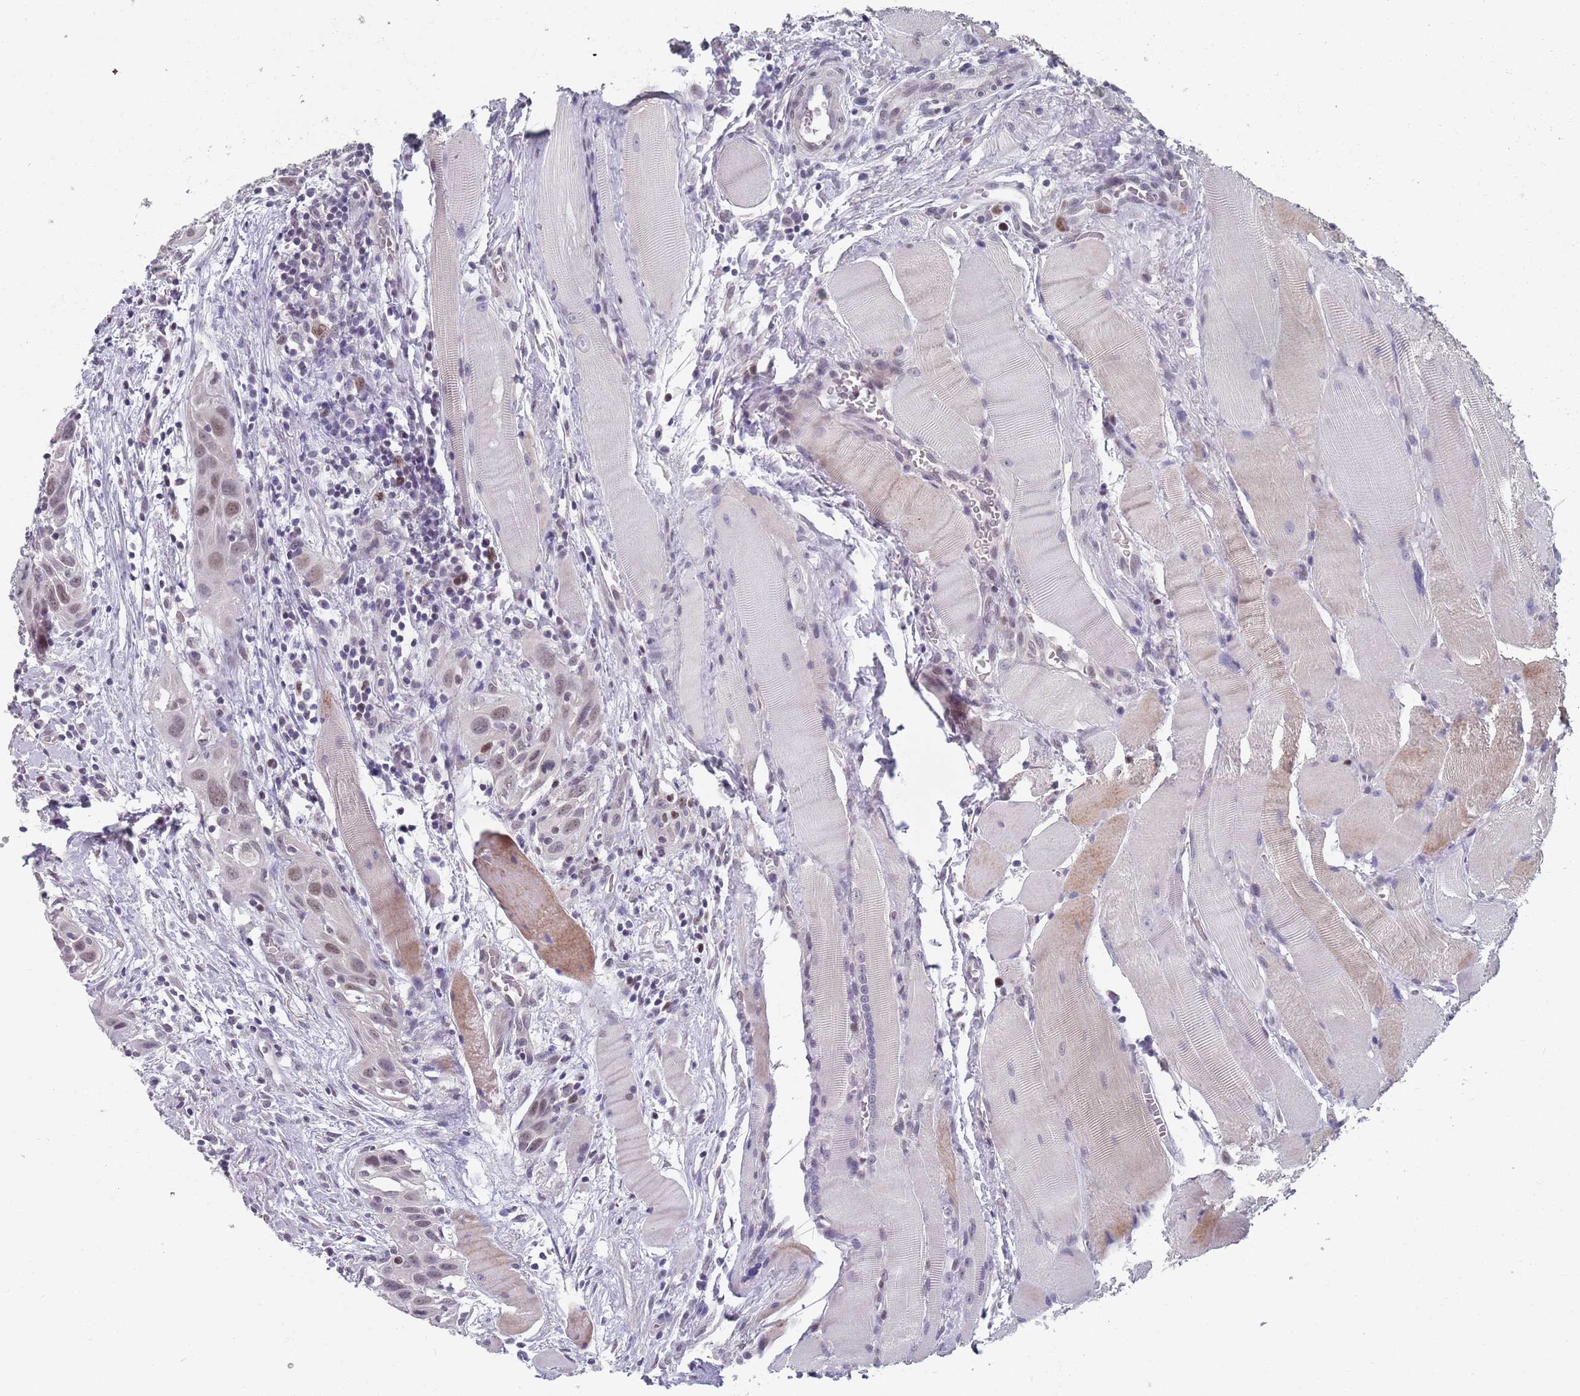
{"staining": {"intensity": "weak", "quantity": "25%-75%", "location": "nuclear"}, "tissue": "head and neck cancer", "cell_type": "Tumor cells", "image_type": "cancer", "snomed": [{"axis": "morphology", "description": "Squamous cell carcinoma, NOS"}, {"axis": "topography", "description": "Oral tissue"}, {"axis": "topography", "description": "Head-Neck"}], "caption": "Protein expression analysis of human head and neck cancer (squamous cell carcinoma) reveals weak nuclear positivity in approximately 25%-75% of tumor cells.", "gene": "SAMD1", "patient": {"sex": "female", "age": 50}}